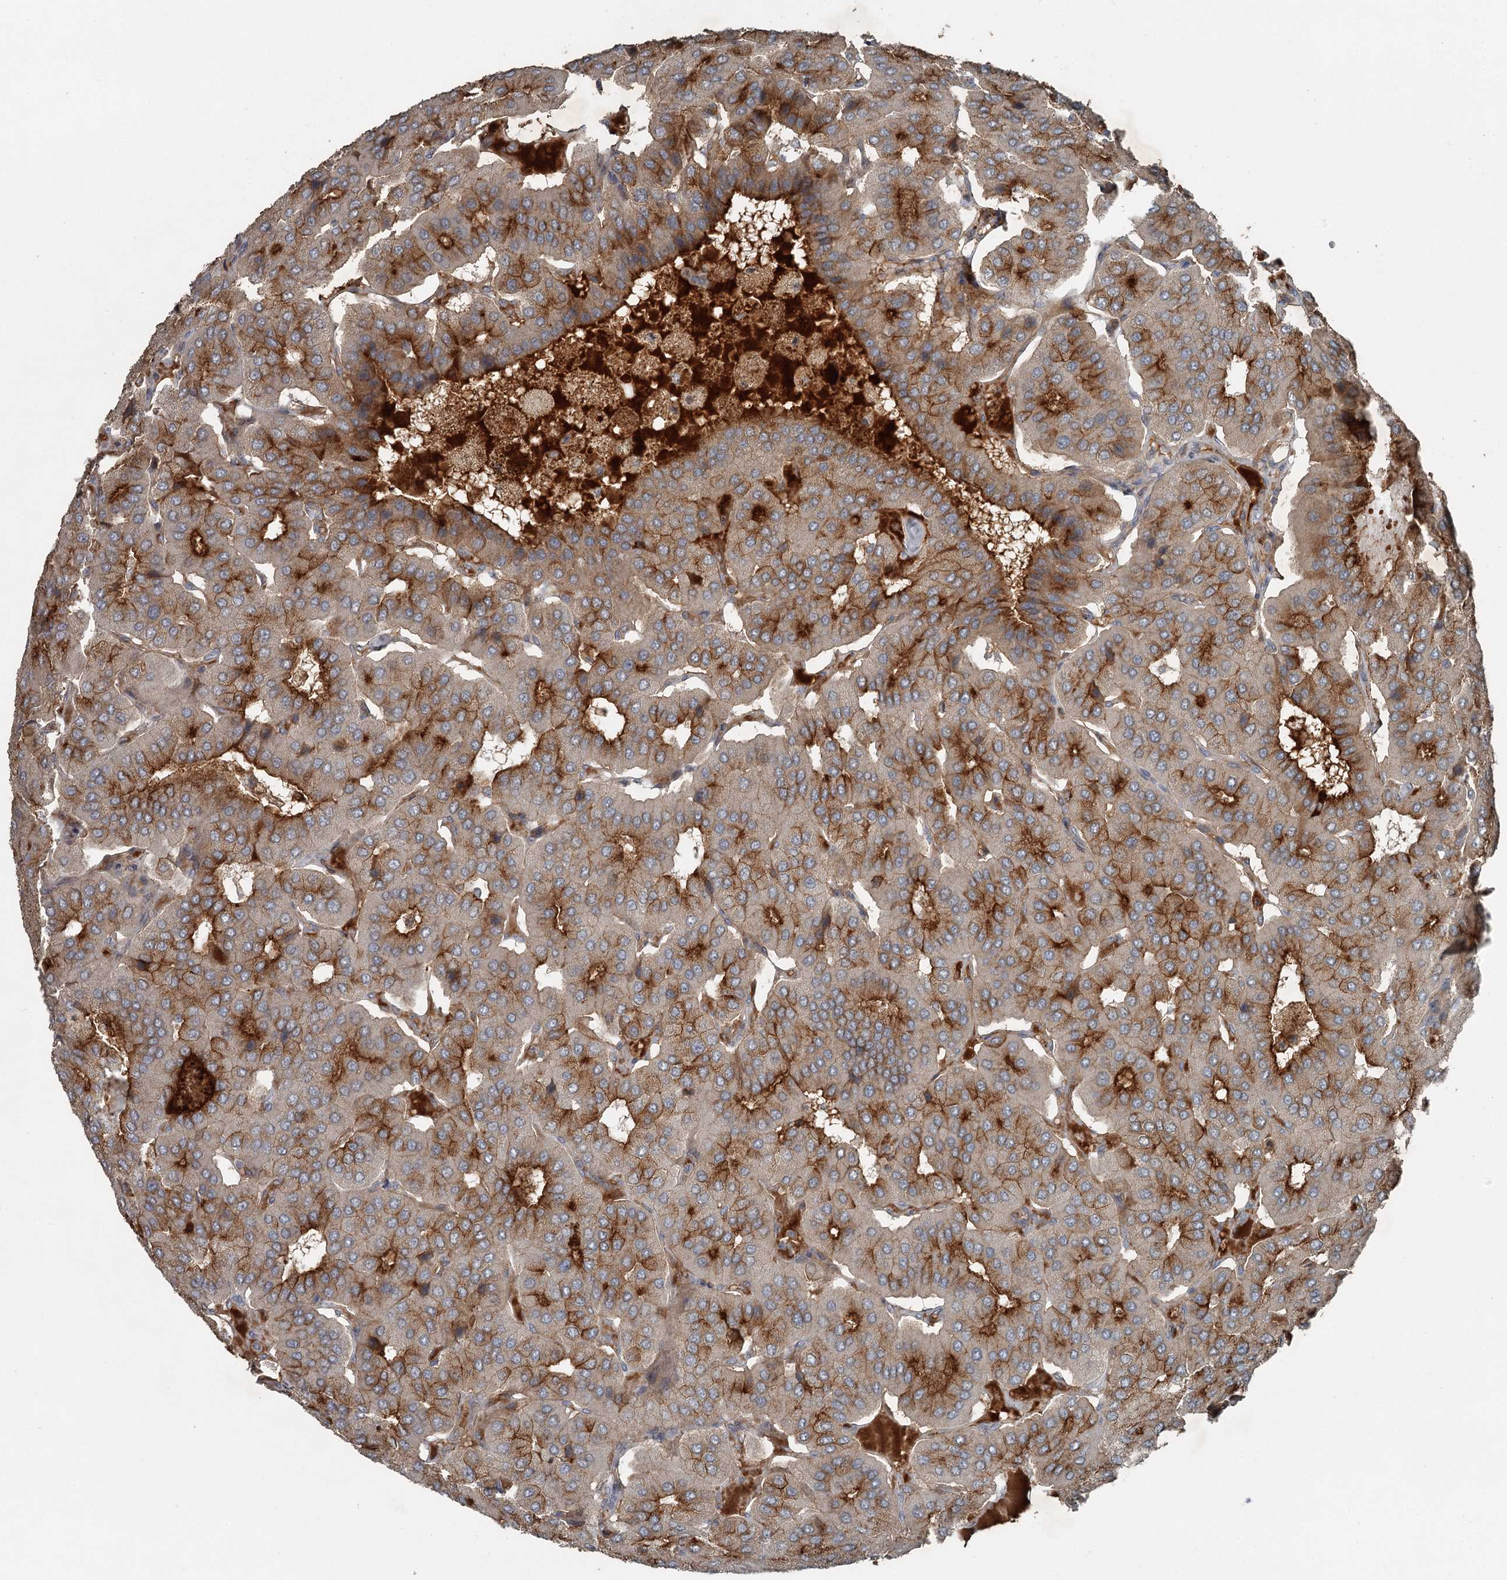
{"staining": {"intensity": "moderate", "quantity": "25%-75%", "location": "cytoplasmic/membranous"}, "tissue": "parathyroid gland", "cell_type": "Glandular cells", "image_type": "normal", "snomed": [{"axis": "morphology", "description": "Normal tissue, NOS"}, {"axis": "morphology", "description": "Adenoma, NOS"}, {"axis": "topography", "description": "Parathyroid gland"}], "caption": "Glandular cells exhibit medium levels of moderate cytoplasmic/membranous expression in approximately 25%-75% of cells in normal parathyroid gland. (IHC, brightfield microscopy, high magnification).", "gene": "SLC39A8", "patient": {"sex": "female", "age": 86}}